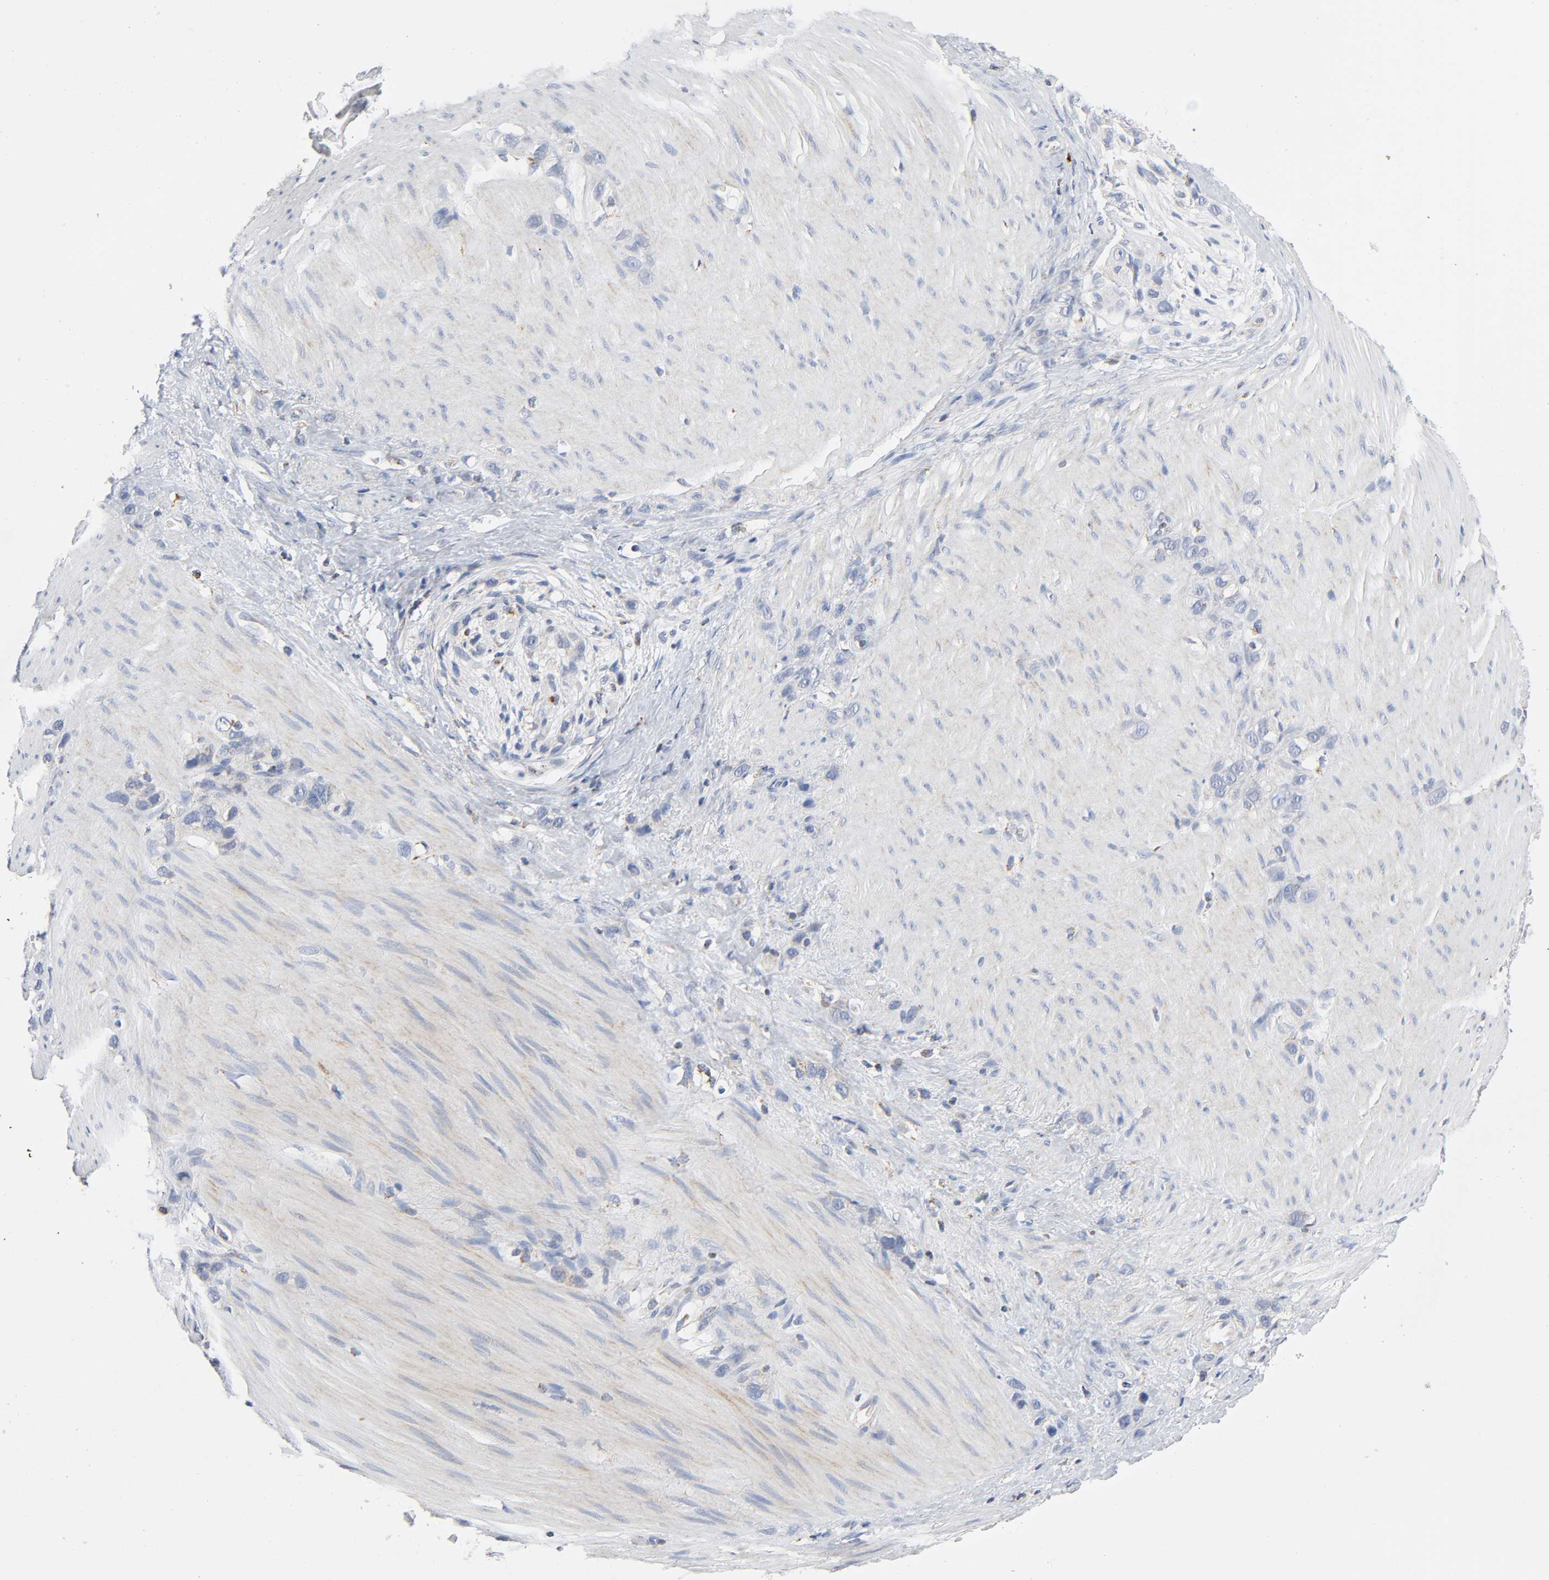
{"staining": {"intensity": "negative", "quantity": "none", "location": "none"}, "tissue": "stomach cancer", "cell_type": "Tumor cells", "image_type": "cancer", "snomed": [{"axis": "morphology", "description": "Normal tissue, NOS"}, {"axis": "morphology", "description": "Adenocarcinoma, NOS"}, {"axis": "morphology", "description": "Adenocarcinoma, High grade"}, {"axis": "topography", "description": "Stomach, upper"}, {"axis": "topography", "description": "Stomach"}], "caption": "DAB immunohistochemical staining of human stomach adenocarcinoma displays no significant positivity in tumor cells. (Stains: DAB immunohistochemistry with hematoxylin counter stain, Microscopy: brightfield microscopy at high magnification).", "gene": "BAK1", "patient": {"sex": "female", "age": 65}}